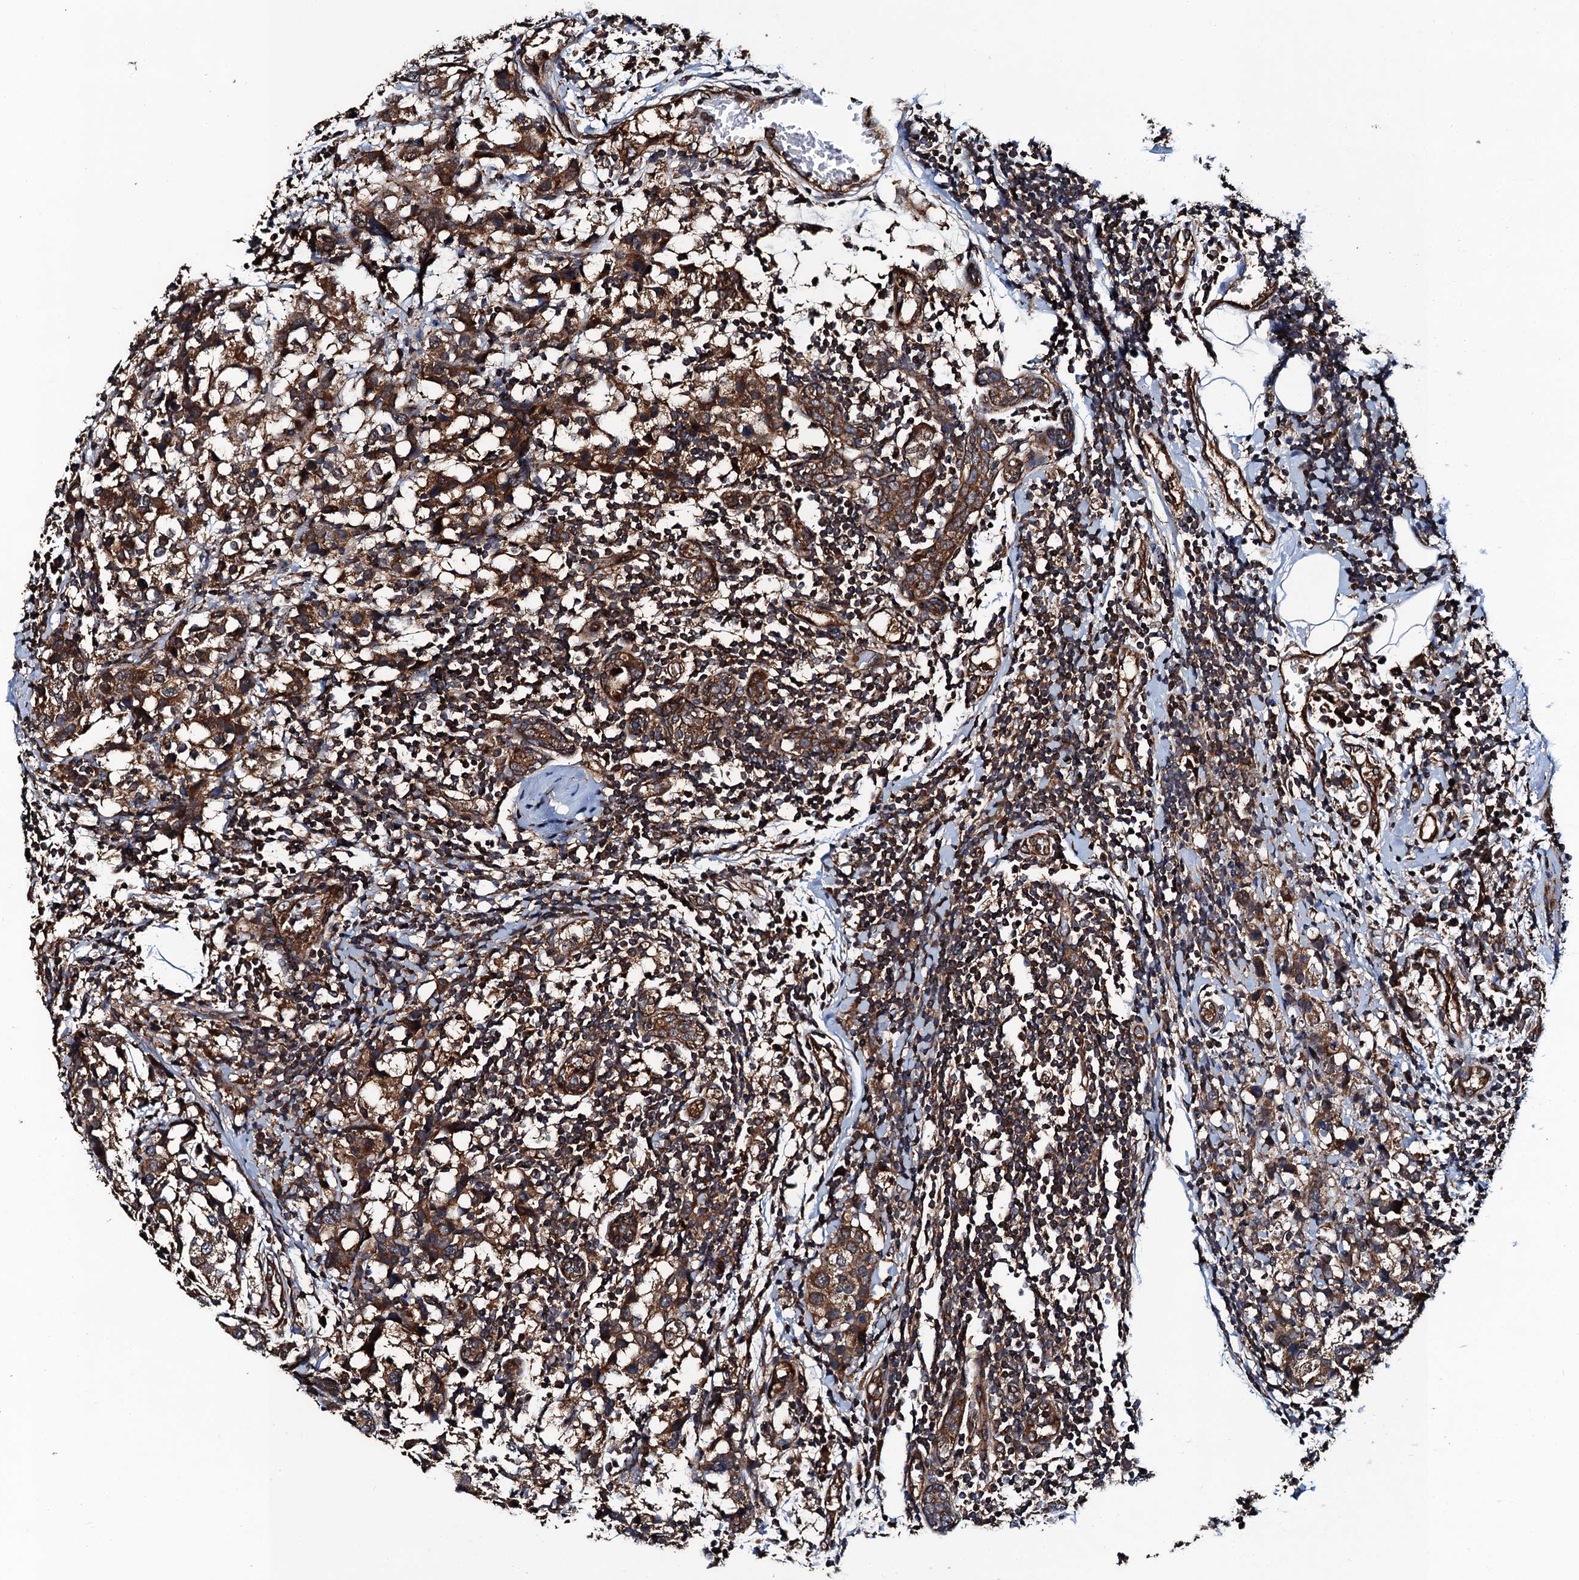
{"staining": {"intensity": "strong", "quantity": ">75%", "location": "cytoplasmic/membranous"}, "tissue": "breast cancer", "cell_type": "Tumor cells", "image_type": "cancer", "snomed": [{"axis": "morphology", "description": "Lobular carcinoma"}, {"axis": "topography", "description": "Breast"}], "caption": "Strong cytoplasmic/membranous positivity is seen in about >75% of tumor cells in breast lobular carcinoma. (Brightfield microscopy of DAB IHC at high magnification).", "gene": "NEK1", "patient": {"sex": "female", "age": 59}}